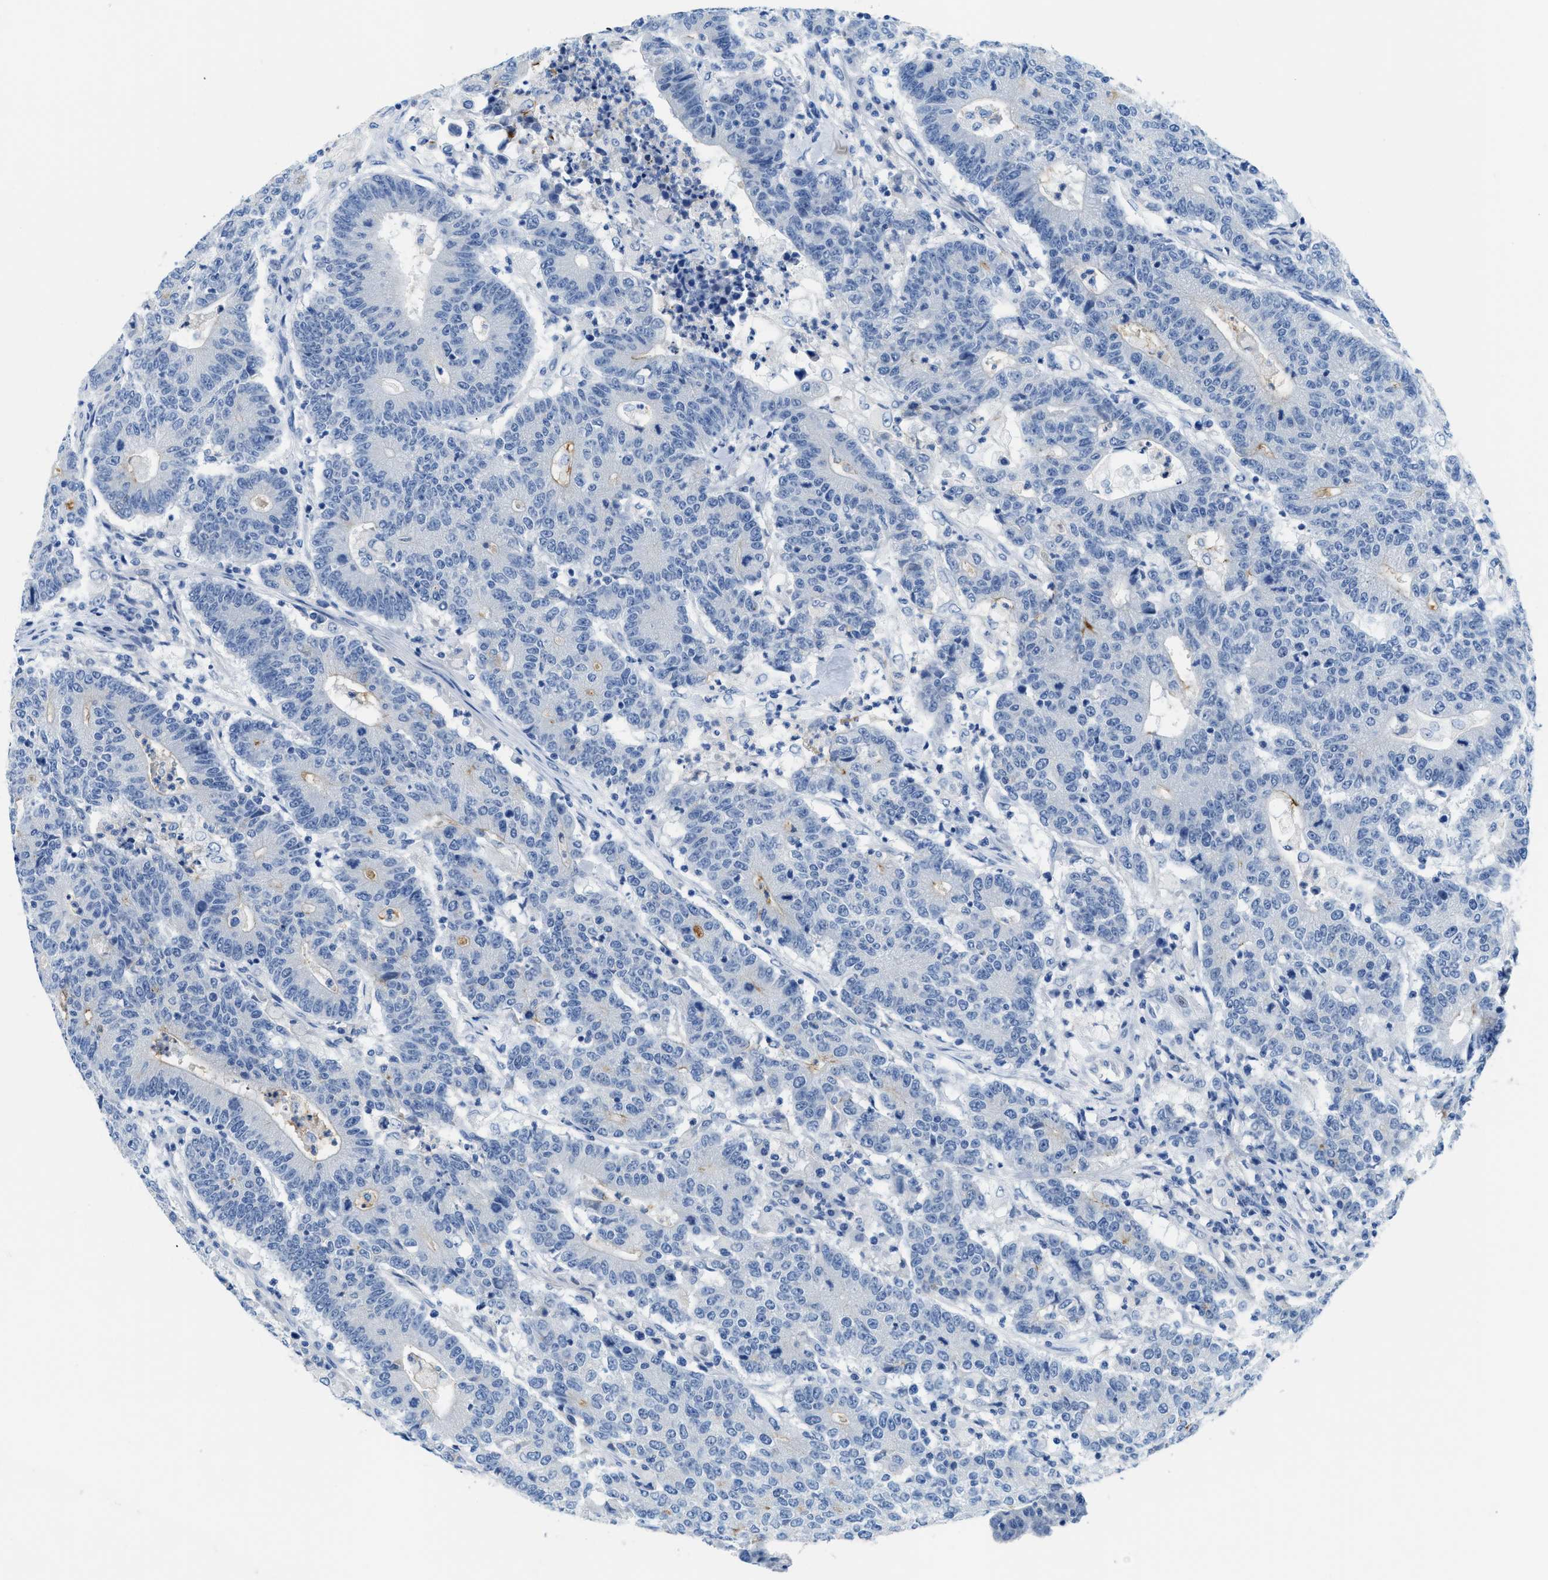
{"staining": {"intensity": "negative", "quantity": "none", "location": "none"}, "tissue": "colorectal cancer", "cell_type": "Tumor cells", "image_type": "cancer", "snomed": [{"axis": "morphology", "description": "Normal tissue, NOS"}, {"axis": "morphology", "description": "Adenocarcinoma, NOS"}, {"axis": "topography", "description": "Colon"}], "caption": "Tumor cells show no significant expression in colorectal cancer.", "gene": "MBL2", "patient": {"sex": "female", "age": 75}}